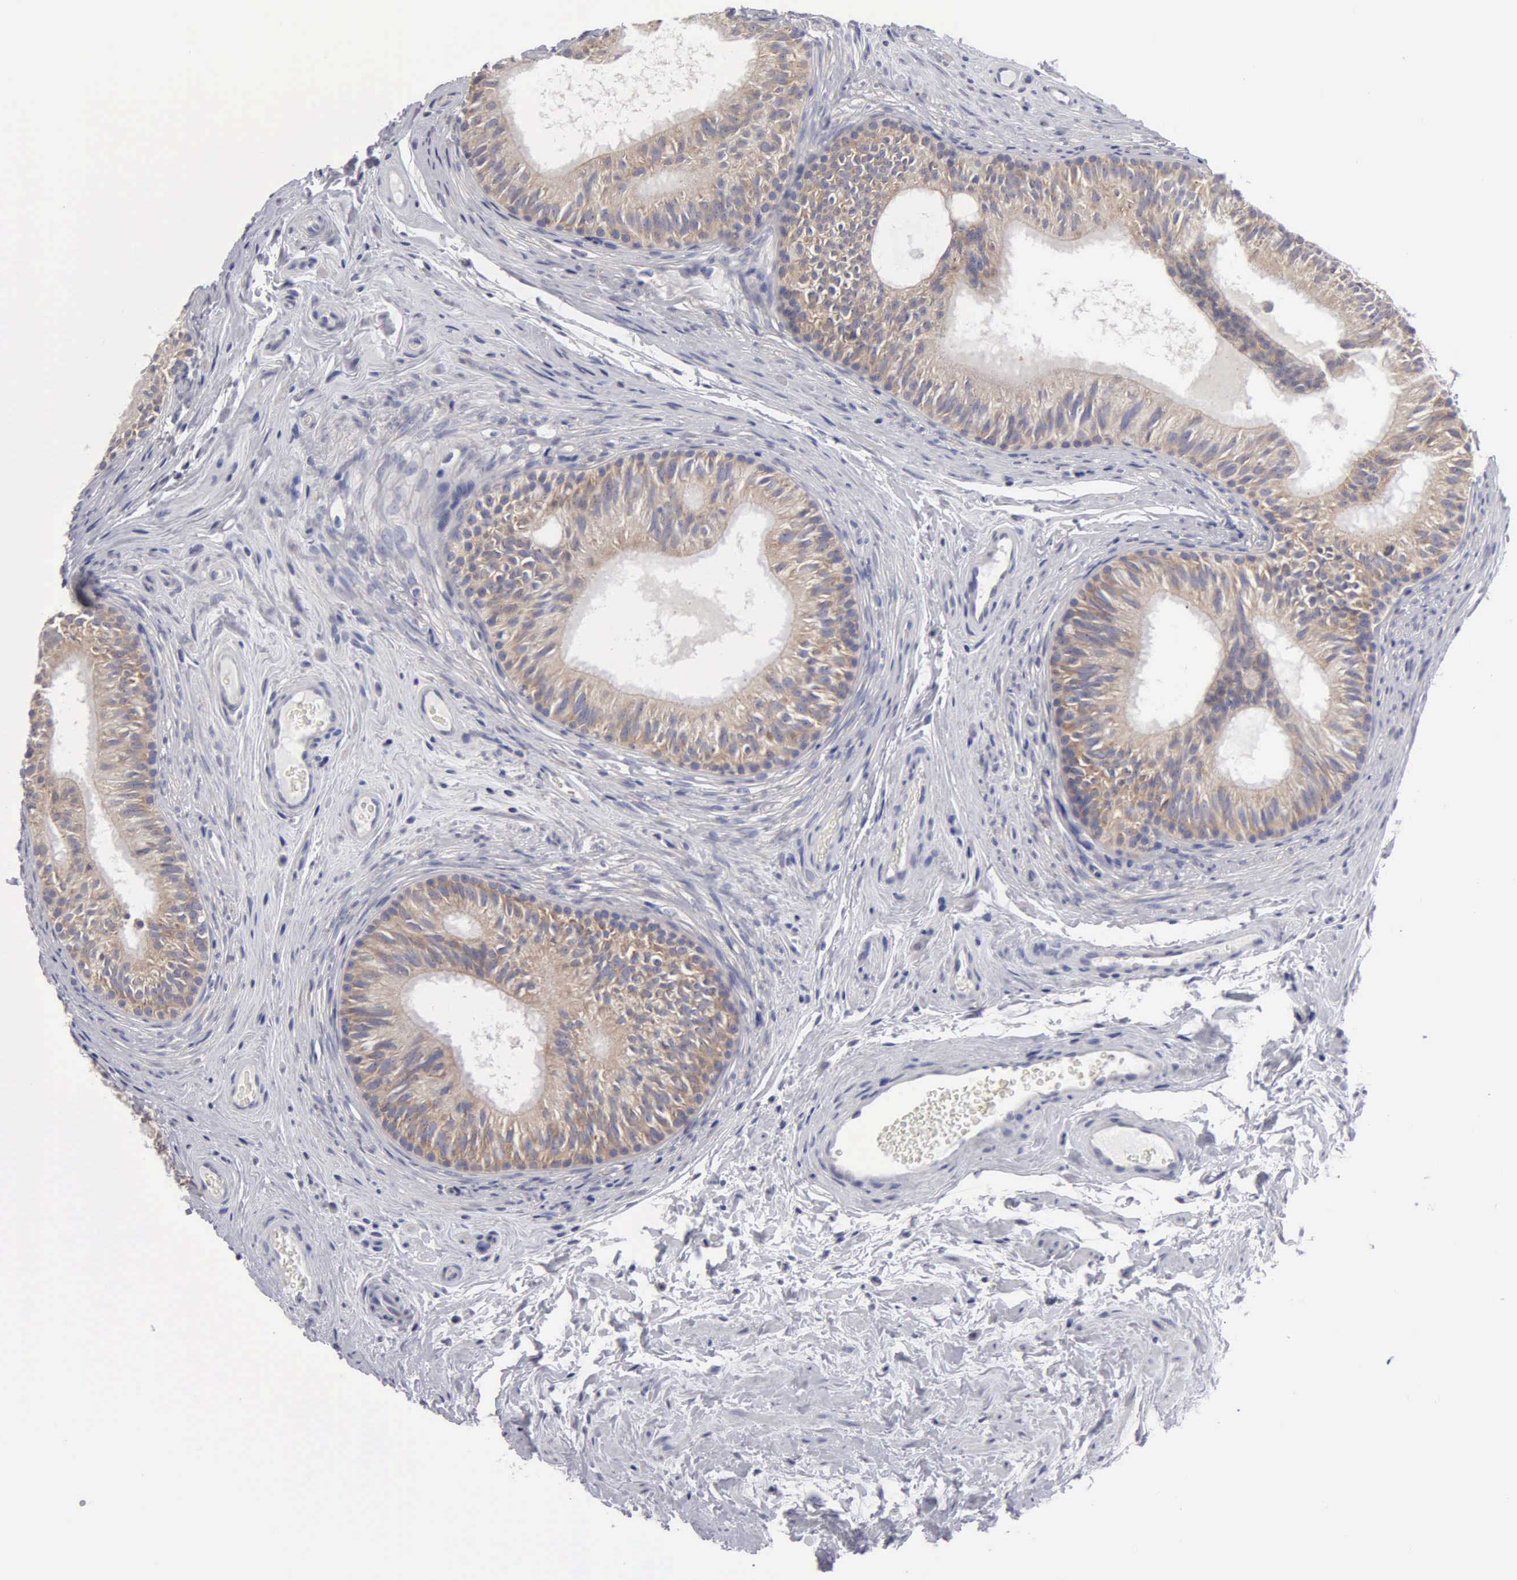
{"staining": {"intensity": "weak", "quantity": "25%-75%", "location": "cytoplasmic/membranous"}, "tissue": "epididymis", "cell_type": "Glandular cells", "image_type": "normal", "snomed": [{"axis": "morphology", "description": "Normal tissue, NOS"}, {"axis": "topography", "description": "Epididymis"}], "caption": "DAB immunohistochemical staining of unremarkable human epididymis shows weak cytoplasmic/membranous protein expression in approximately 25%-75% of glandular cells. Using DAB (brown) and hematoxylin (blue) stains, captured at high magnification using brightfield microscopy.", "gene": "TXLNG", "patient": {"sex": "male", "age": 32}}